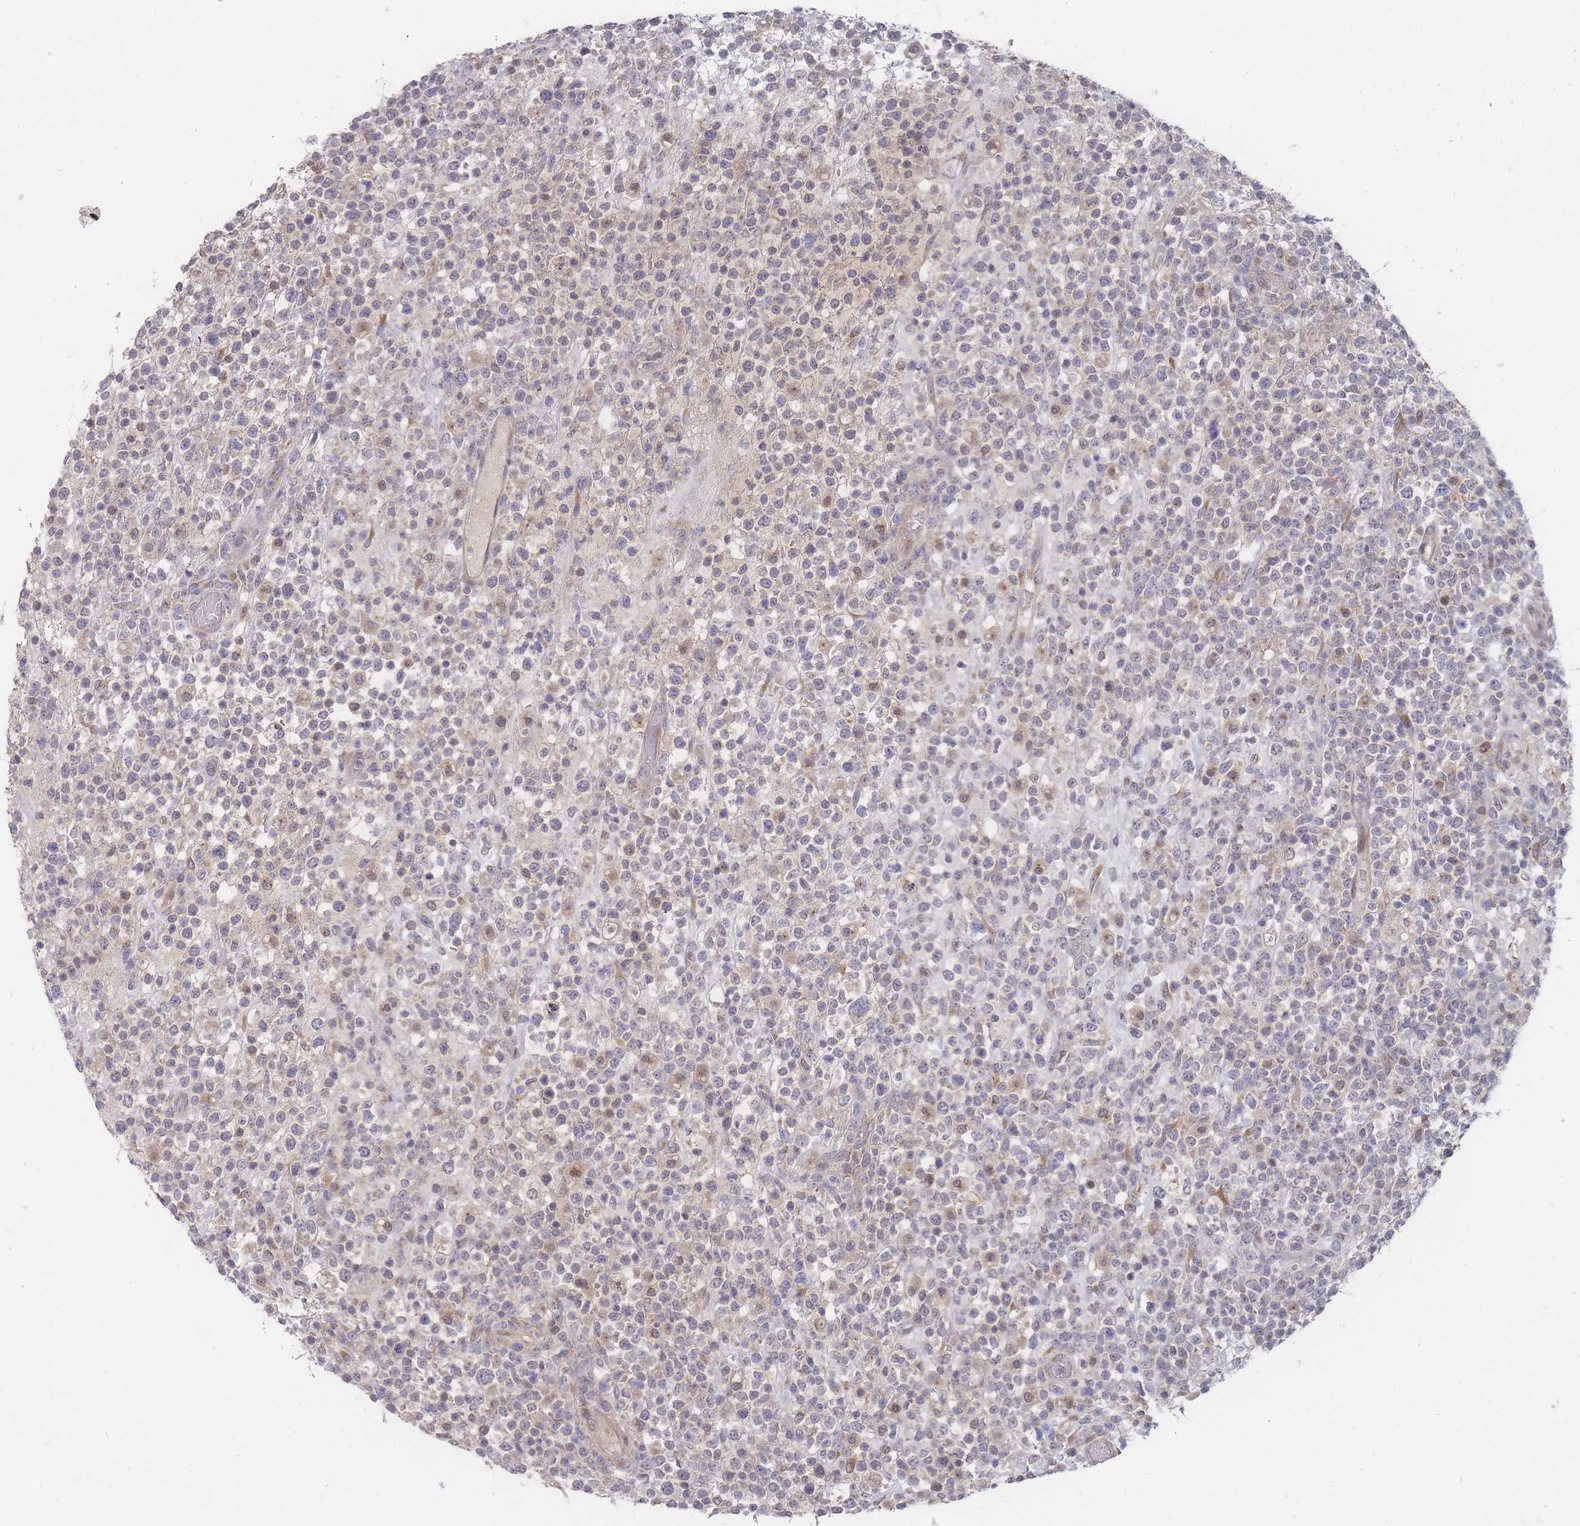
{"staining": {"intensity": "negative", "quantity": "none", "location": "none"}, "tissue": "lymphoma", "cell_type": "Tumor cells", "image_type": "cancer", "snomed": [{"axis": "morphology", "description": "Malignant lymphoma, non-Hodgkin's type, High grade"}, {"axis": "topography", "description": "Colon"}], "caption": "This micrograph is of high-grade malignant lymphoma, non-Hodgkin's type stained with immunohistochemistry (IHC) to label a protein in brown with the nuclei are counter-stained blue. There is no positivity in tumor cells.", "gene": "SLC35F5", "patient": {"sex": "female", "age": 53}}